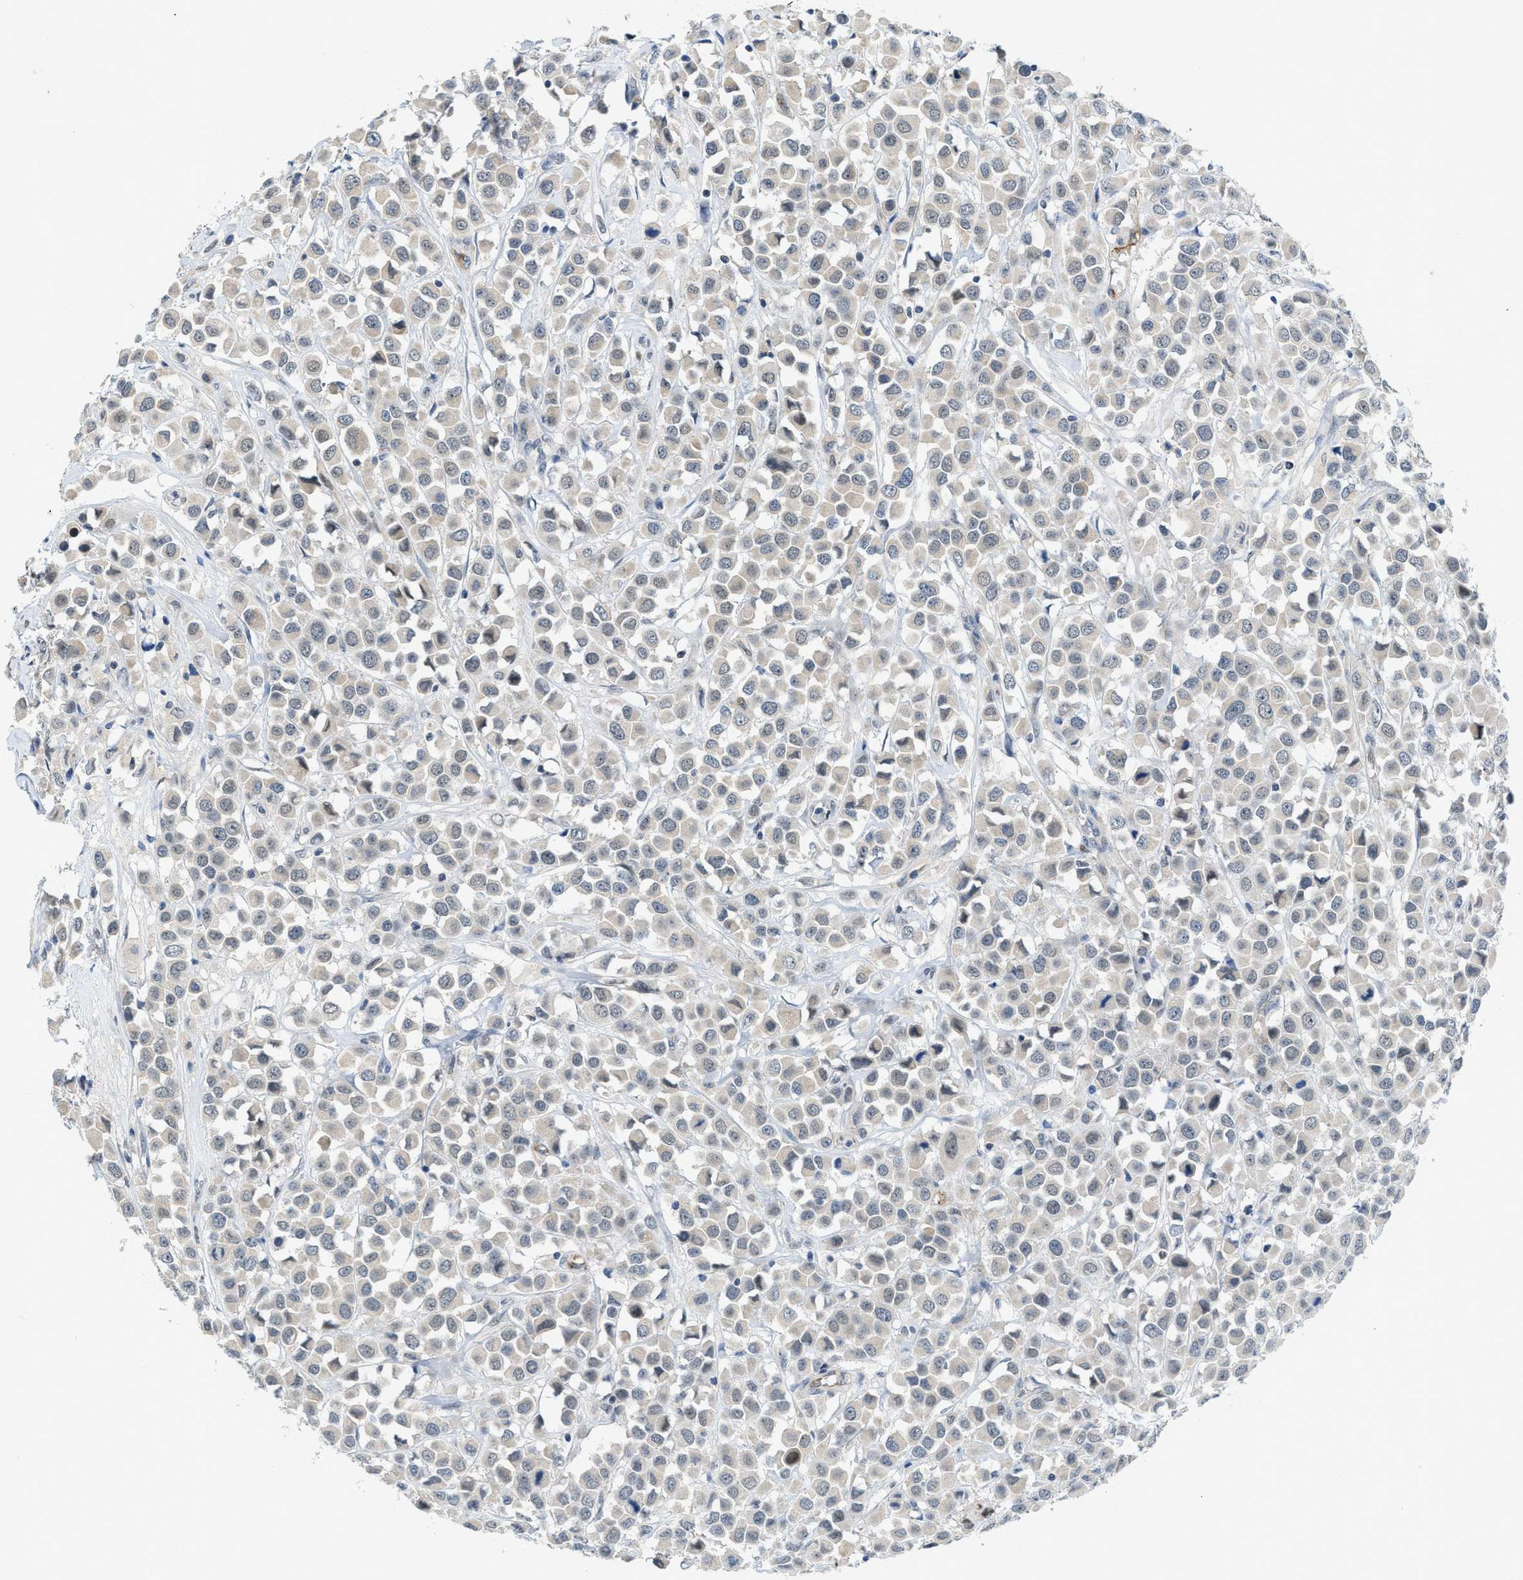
{"staining": {"intensity": "negative", "quantity": "none", "location": "none"}, "tissue": "breast cancer", "cell_type": "Tumor cells", "image_type": "cancer", "snomed": [{"axis": "morphology", "description": "Duct carcinoma"}, {"axis": "topography", "description": "Breast"}], "caption": "A high-resolution image shows immunohistochemistry staining of breast cancer (invasive ductal carcinoma), which demonstrates no significant positivity in tumor cells.", "gene": "SLCO2A1", "patient": {"sex": "female", "age": 61}}